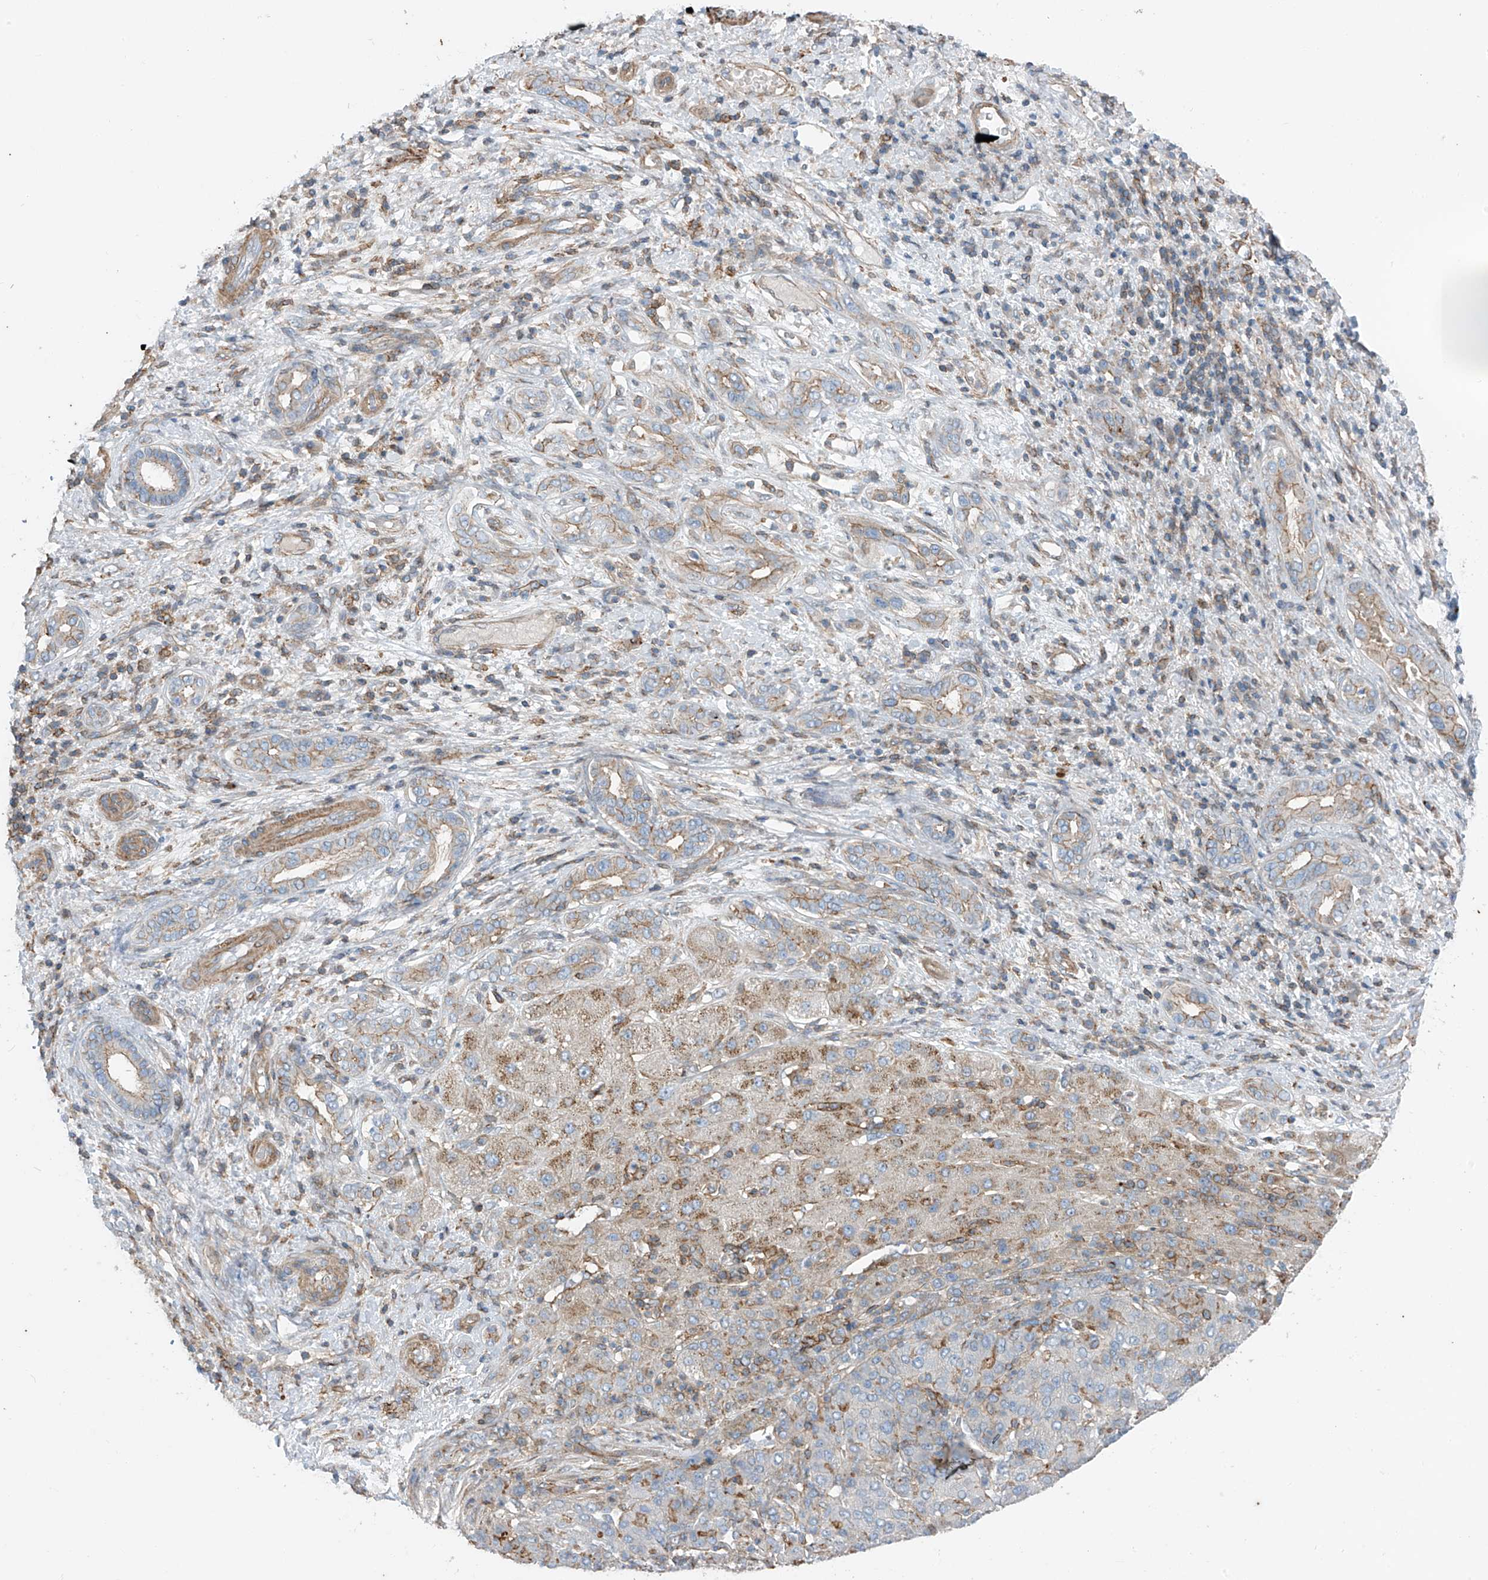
{"staining": {"intensity": "weak", "quantity": "<25%", "location": "cytoplasmic/membranous"}, "tissue": "liver cancer", "cell_type": "Tumor cells", "image_type": "cancer", "snomed": [{"axis": "morphology", "description": "Carcinoma, Hepatocellular, NOS"}, {"axis": "topography", "description": "Liver"}], "caption": "Liver cancer was stained to show a protein in brown. There is no significant staining in tumor cells. (IHC, brightfield microscopy, high magnification).", "gene": "SLC1A5", "patient": {"sex": "male", "age": 65}}